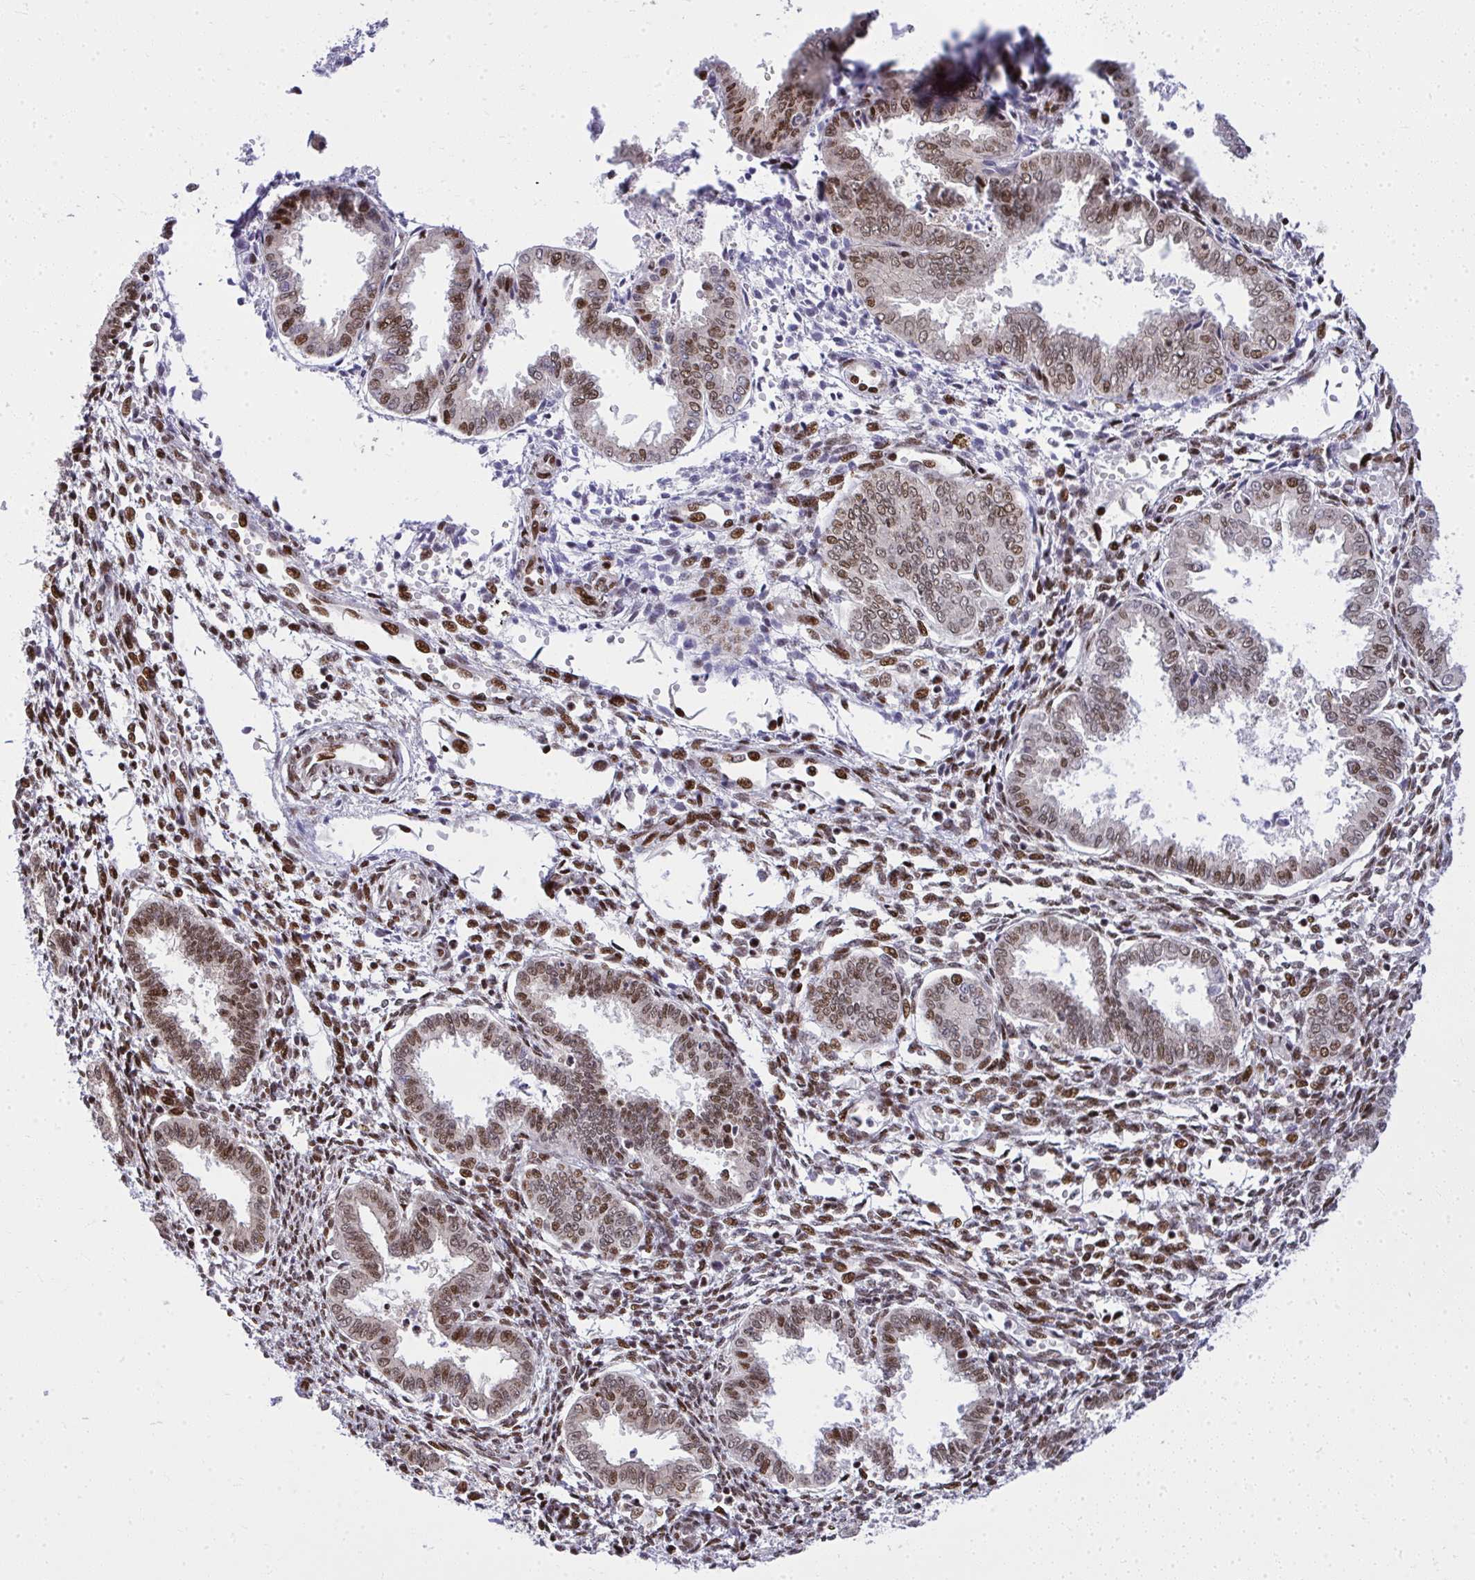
{"staining": {"intensity": "strong", "quantity": "<25%", "location": "nuclear"}, "tissue": "endometrium", "cell_type": "Cells in endometrial stroma", "image_type": "normal", "snomed": [{"axis": "morphology", "description": "Normal tissue, NOS"}, {"axis": "topography", "description": "Endometrium"}], "caption": "Endometrium stained with a brown dye exhibits strong nuclear positive staining in about <25% of cells in endometrial stroma.", "gene": "PIGY", "patient": {"sex": "female", "age": 33}}